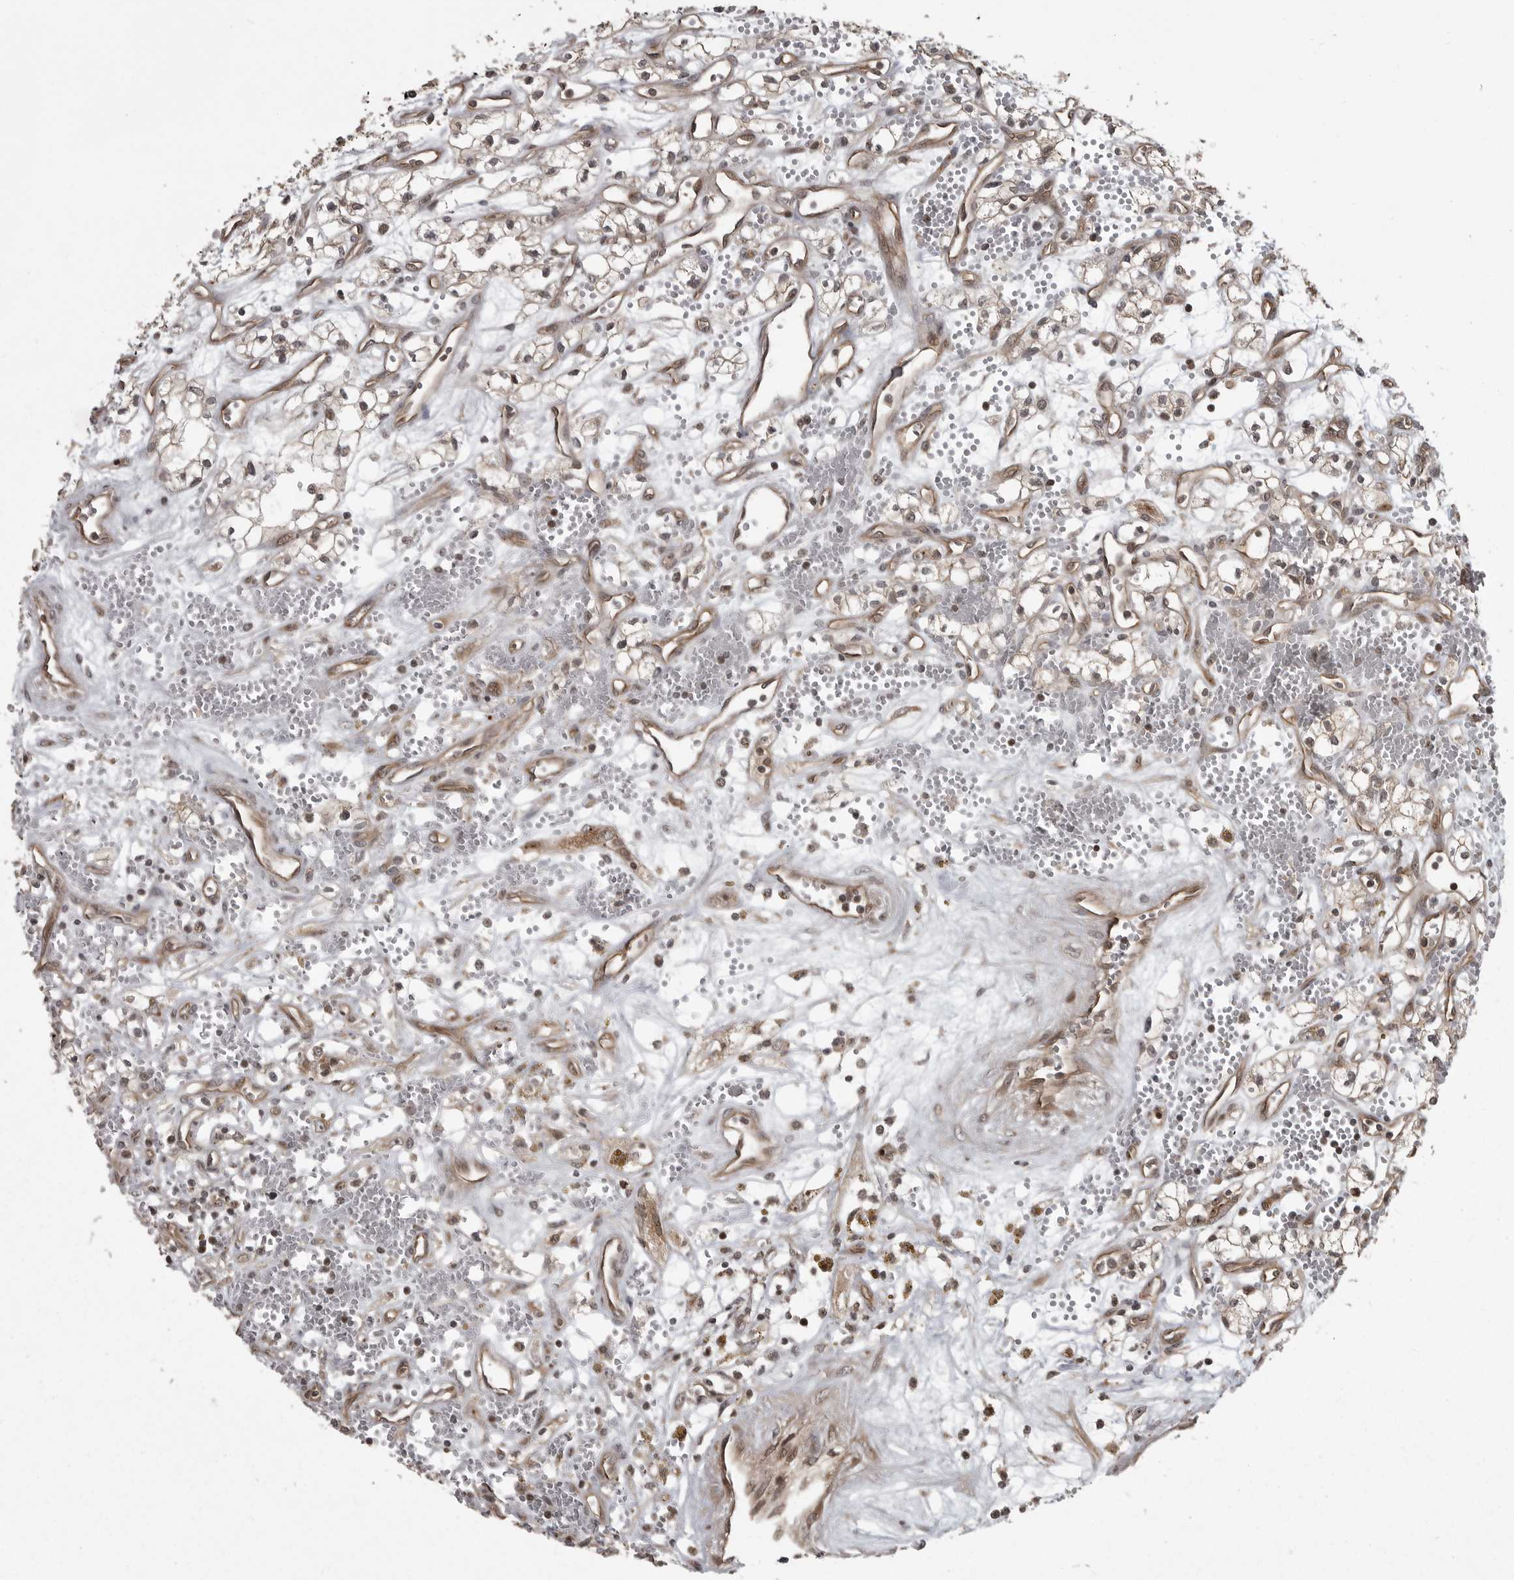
{"staining": {"intensity": "weak", "quantity": ">75%", "location": "cytoplasmic/membranous"}, "tissue": "renal cancer", "cell_type": "Tumor cells", "image_type": "cancer", "snomed": [{"axis": "morphology", "description": "Adenocarcinoma, NOS"}, {"axis": "topography", "description": "Kidney"}], "caption": "Protein expression analysis of renal cancer demonstrates weak cytoplasmic/membranous expression in about >75% of tumor cells. (brown staining indicates protein expression, while blue staining denotes nuclei).", "gene": "DNAJC8", "patient": {"sex": "male", "age": 59}}